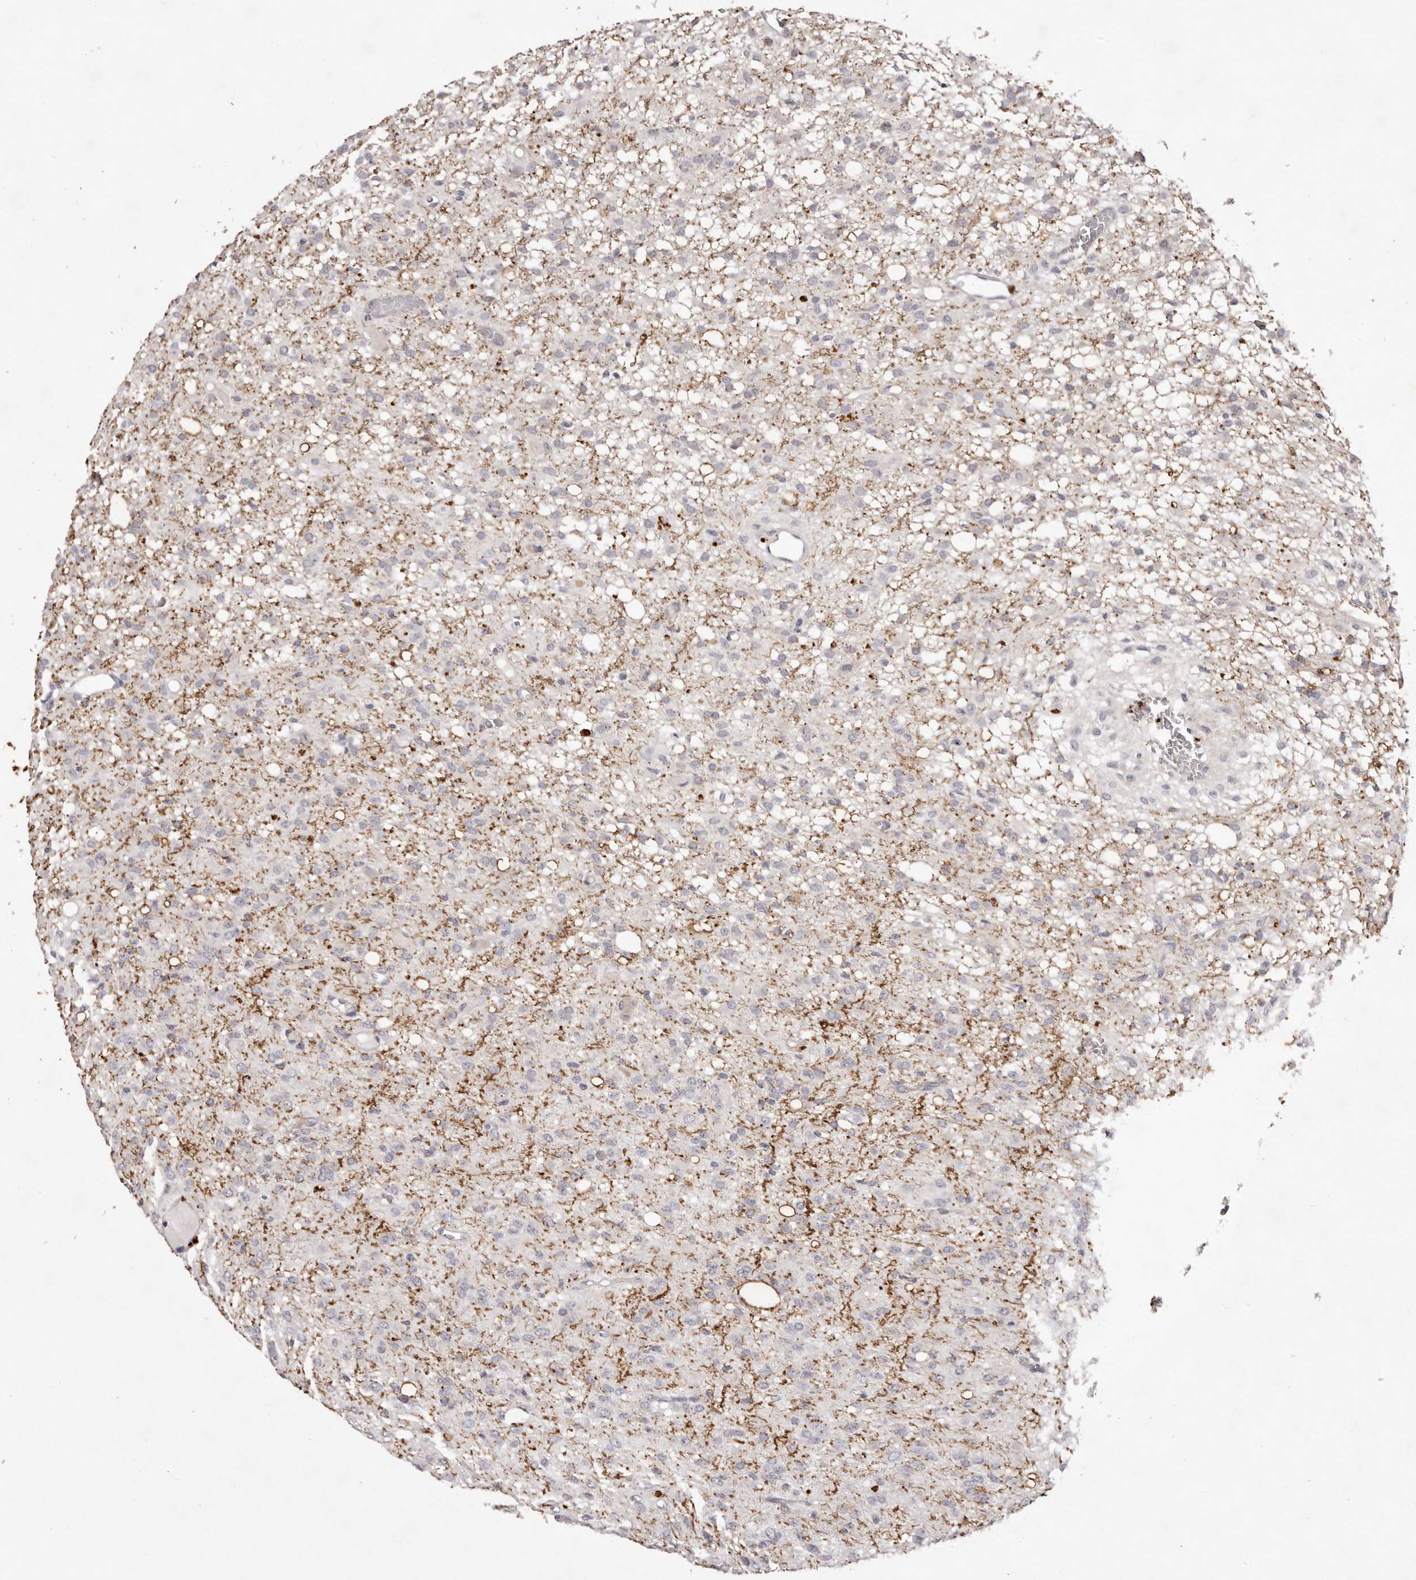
{"staining": {"intensity": "negative", "quantity": "none", "location": "none"}, "tissue": "glioma", "cell_type": "Tumor cells", "image_type": "cancer", "snomed": [{"axis": "morphology", "description": "Glioma, malignant, High grade"}, {"axis": "topography", "description": "Brain"}], "caption": "Malignant high-grade glioma was stained to show a protein in brown. There is no significant positivity in tumor cells.", "gene": "GARNL3", "patient": {"sex": "female", "age": 59}}